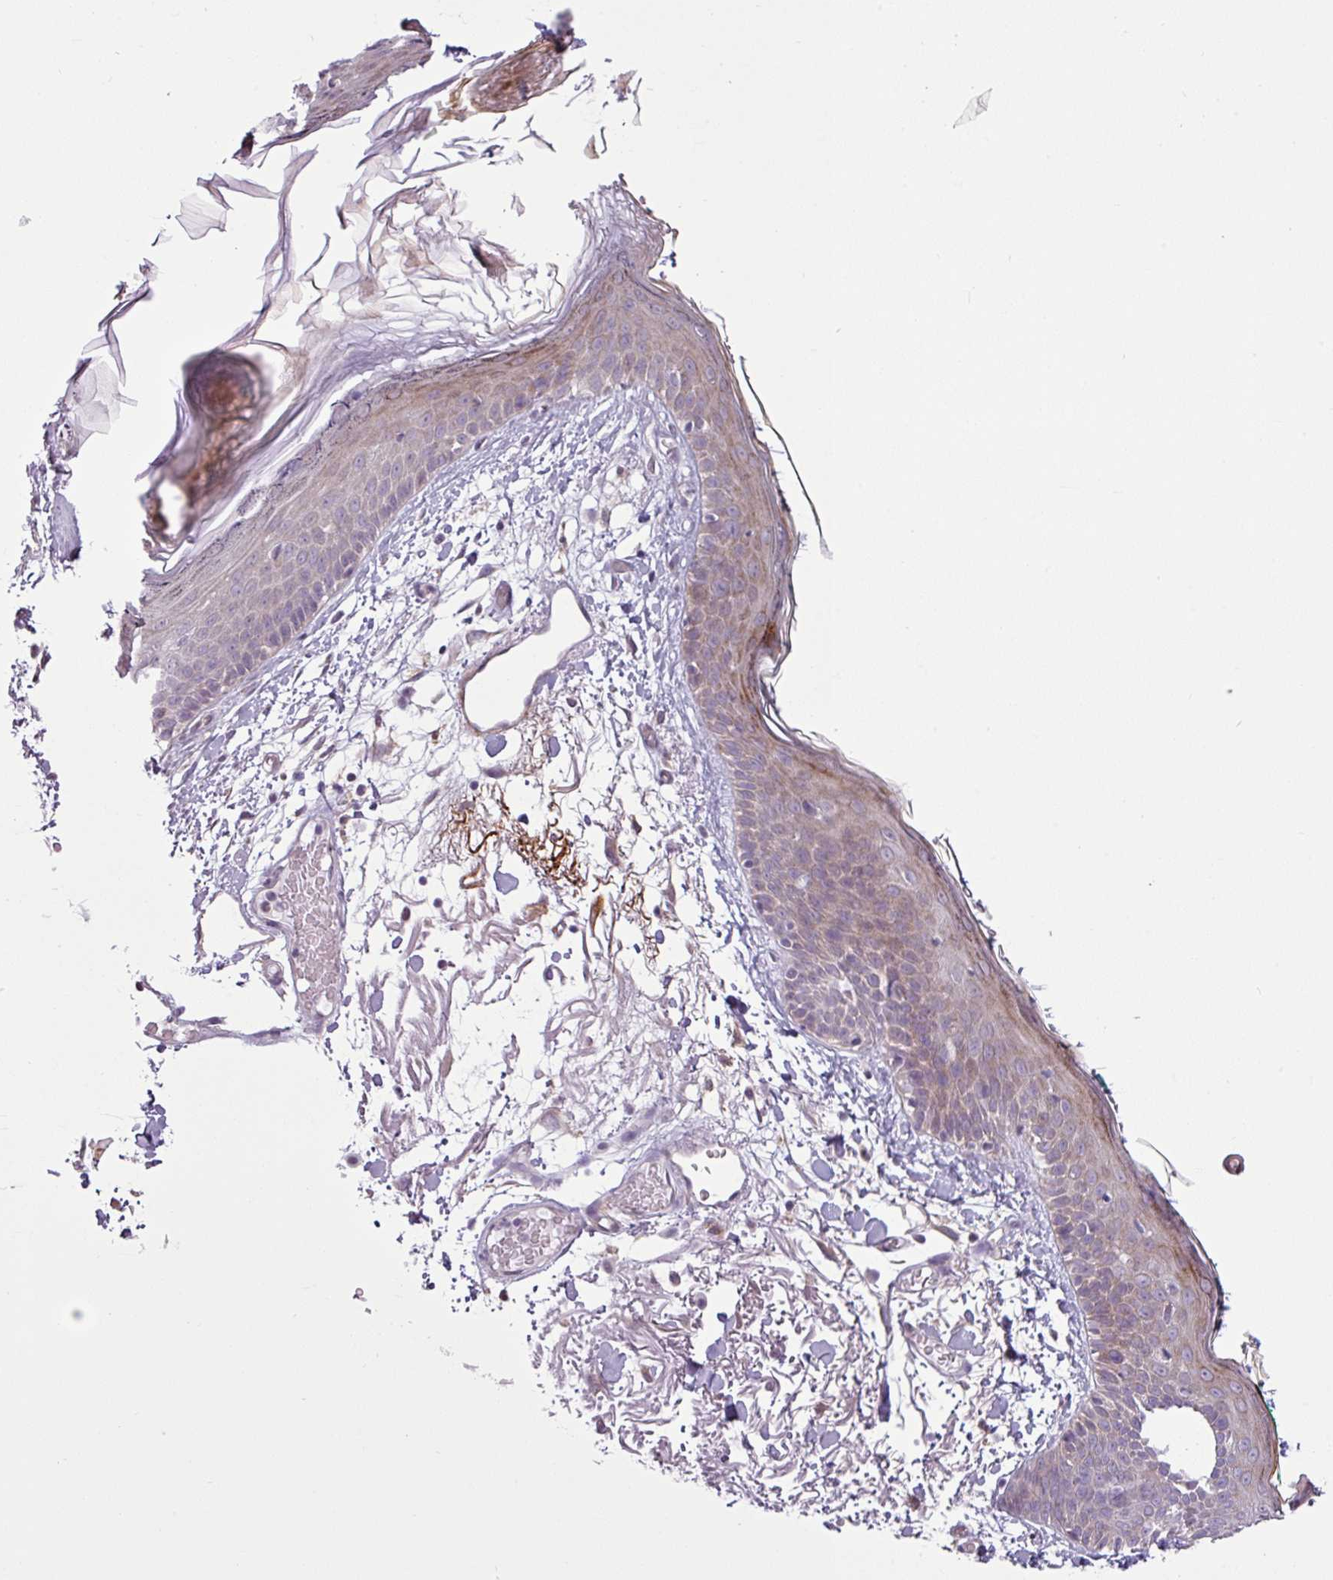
{"staining": {"intensity": "negative", "quantity": "none", "location": "none"}, "tissue": "skin", "cell_type": "Fibroblasts", "image_type": "normal", "snomed": [{"axis": "morphology", "description": "Normal tissue, NOS"}, {"axis": "topography", "description": "Skin"}], "caption": "DAB immunohistochemical staining of unremarkable human skin exhibits no significant staining in fibroblasts.", "gene": "GPT2", "patient": {"sex": "male", "age": 79}}